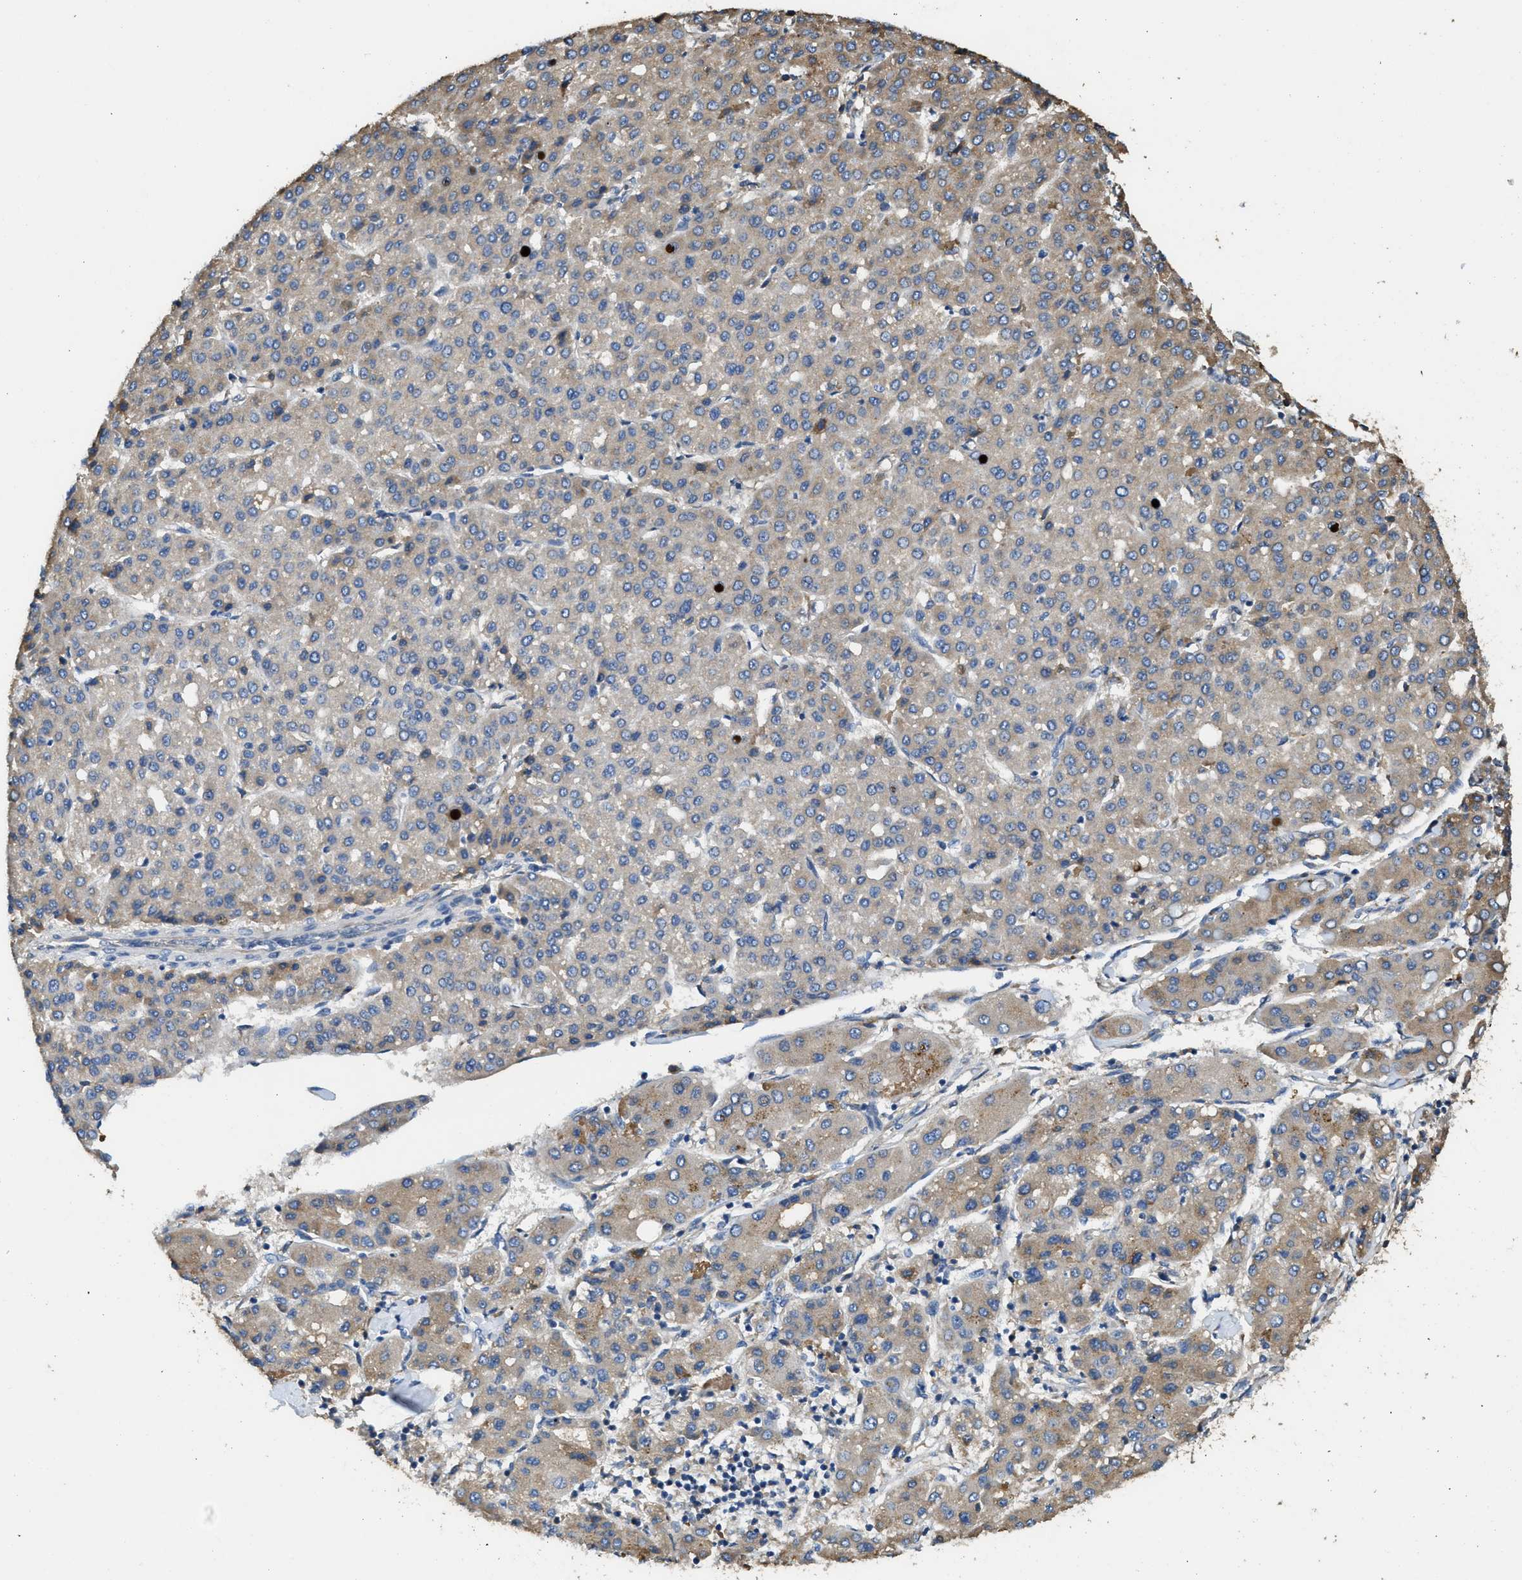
{"staining": {"intensity": "moderate", "quantity": "<25%", "location": "cytoplasmic/membranous"}, "tissue": "liver cancer", "cell_type": "Tumor cells", "image_type": "cancer", "snomed": [{"axis": "morphology", "description": "Carcinoma, Hepatocellular, NOS"}, {"axis": "topography", "description": "Liver"}], "caption": "Immunohistochemistry (IHC) staining of liver cancer (hepatocellular carcinoma), which exhibits low levels of moderate cytoplasmic/membranous positivity in about <25% of tumor cells indicating moderate cytoplasmic/membranous protein staining. The staining was performed using DAB (brown) for protein detection and nuclei were counterstained in hematoxylin (blue).", "gene": "RIPK2", "patient": {"sex": "male", "age": 65}}